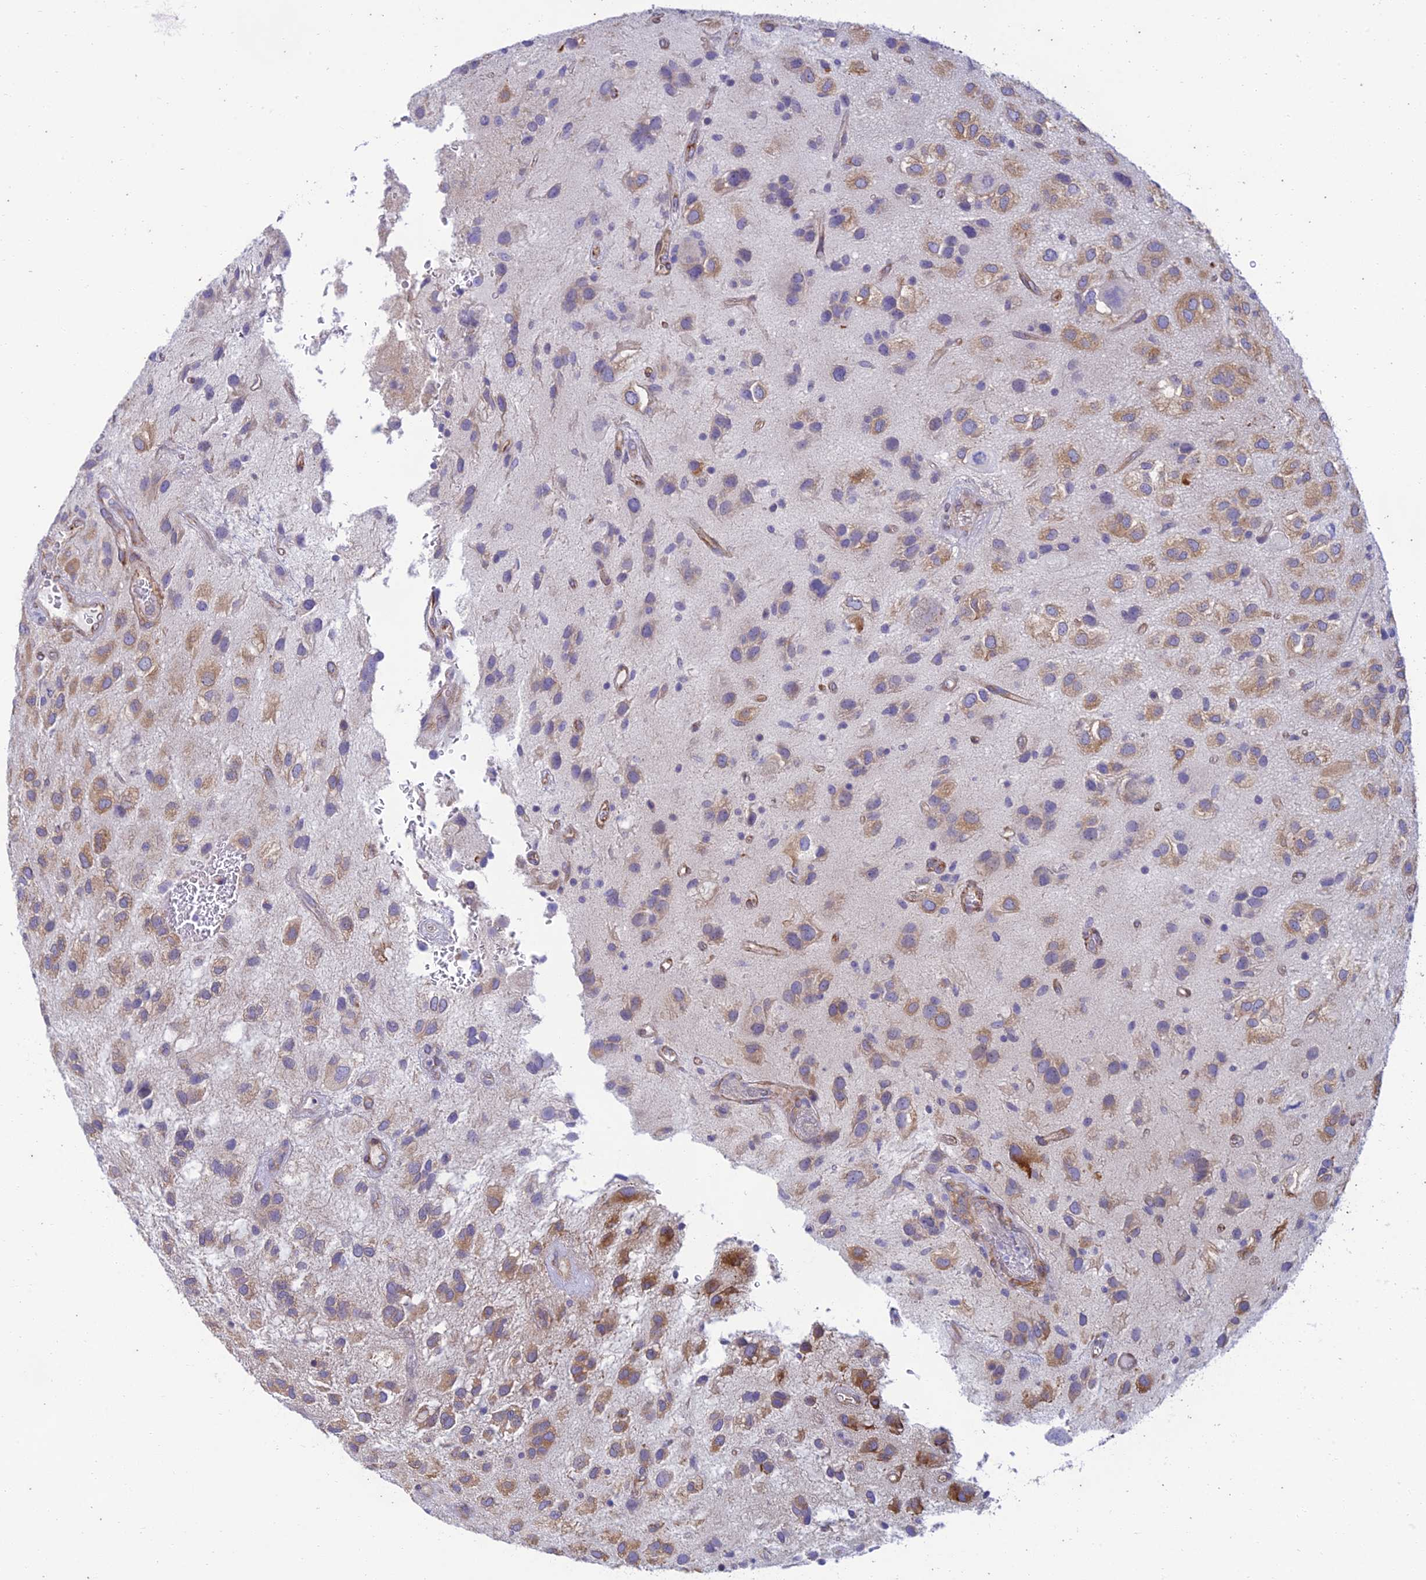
{"staining": {"intensity": "moderate", "quantity": "25%-75%", "location": "cytoplasmic/membranous"}, "tissue": "glioma", "cell_type": "Tumor cells", "image_type": "cancer", "snomed": [{"axis": "morphology", "description": "Glioma, malignant, Low grade"}, {"axis": "topography", "description": "Brain"}], "caption": "The immunohistochemical stain highlights moderate cytoplasmic/membranous expression in tumor cells of malignant low-grade glioma tissue.", "gene": "PTCD2", "patient": {"sex": "male", "age": 66}}